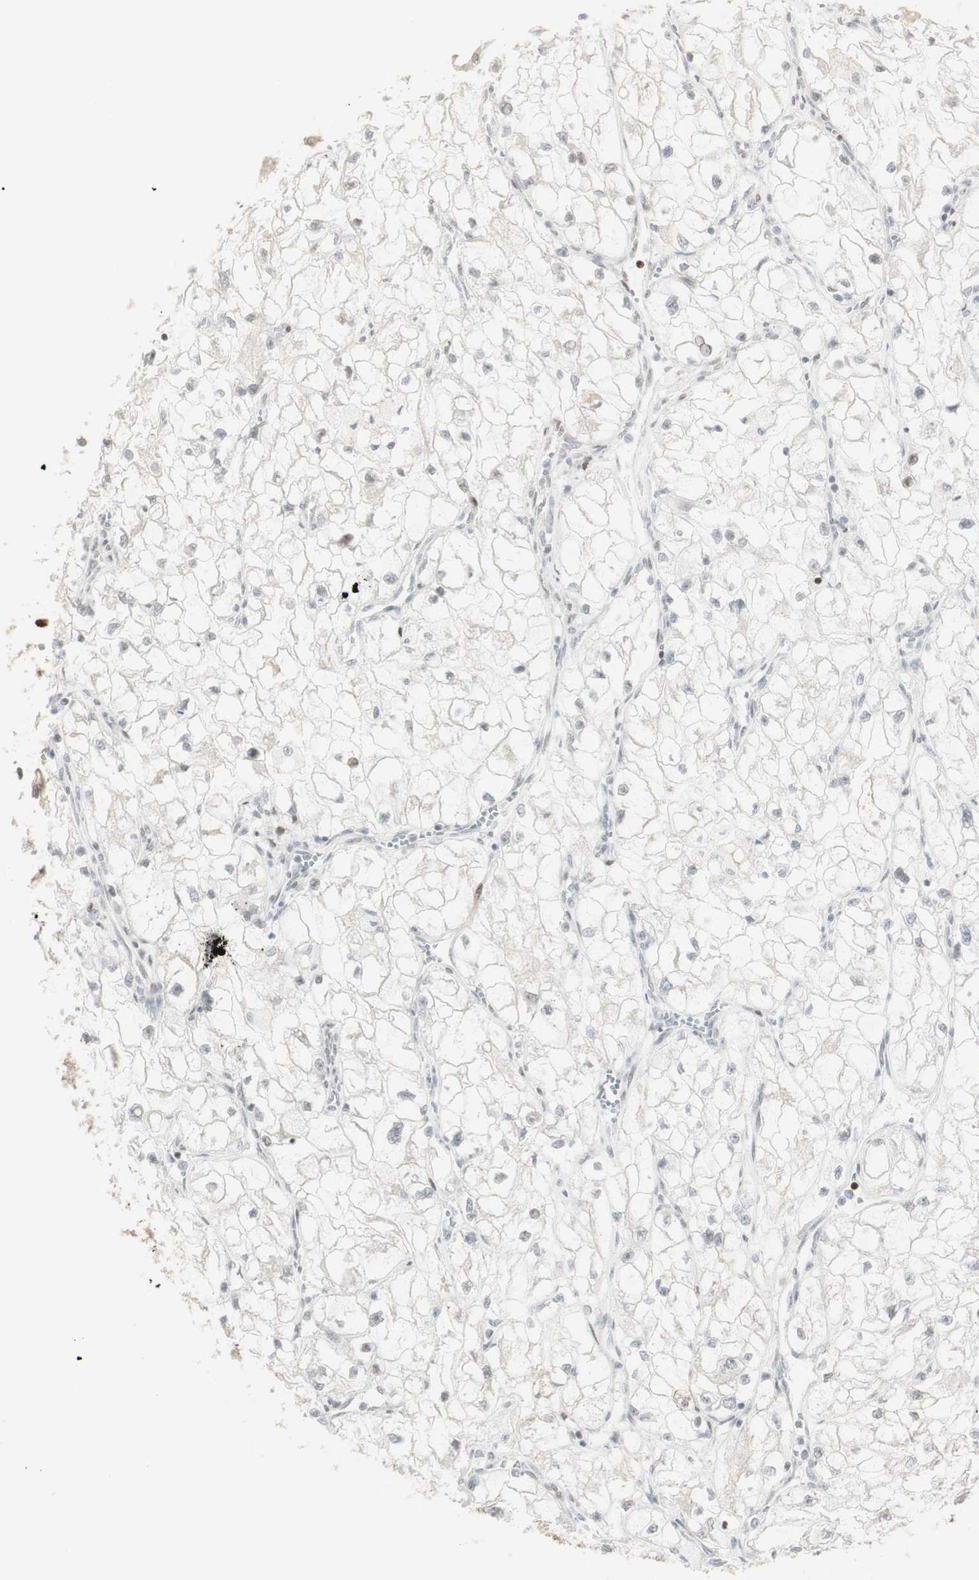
{"staining": {"intensity": "negative", "quantity": "none", "location": "none"}, "tissue": "renal cancer", "cell_type": "Tumor cells", "image_type": "cancer", "snomed": [{"axis": "morphology", "description": "Adenocarcinoma, NOS"}, {"axis": "topography", "description": "Kidney"}], "caption": "IHC image of neoplastic tissue: renal adenocarcinoma stained with DAB displays no significant protein positivity in tumor cells.", "gene": "C1orf116", "patient": {"sex": "female", "age": 70}}